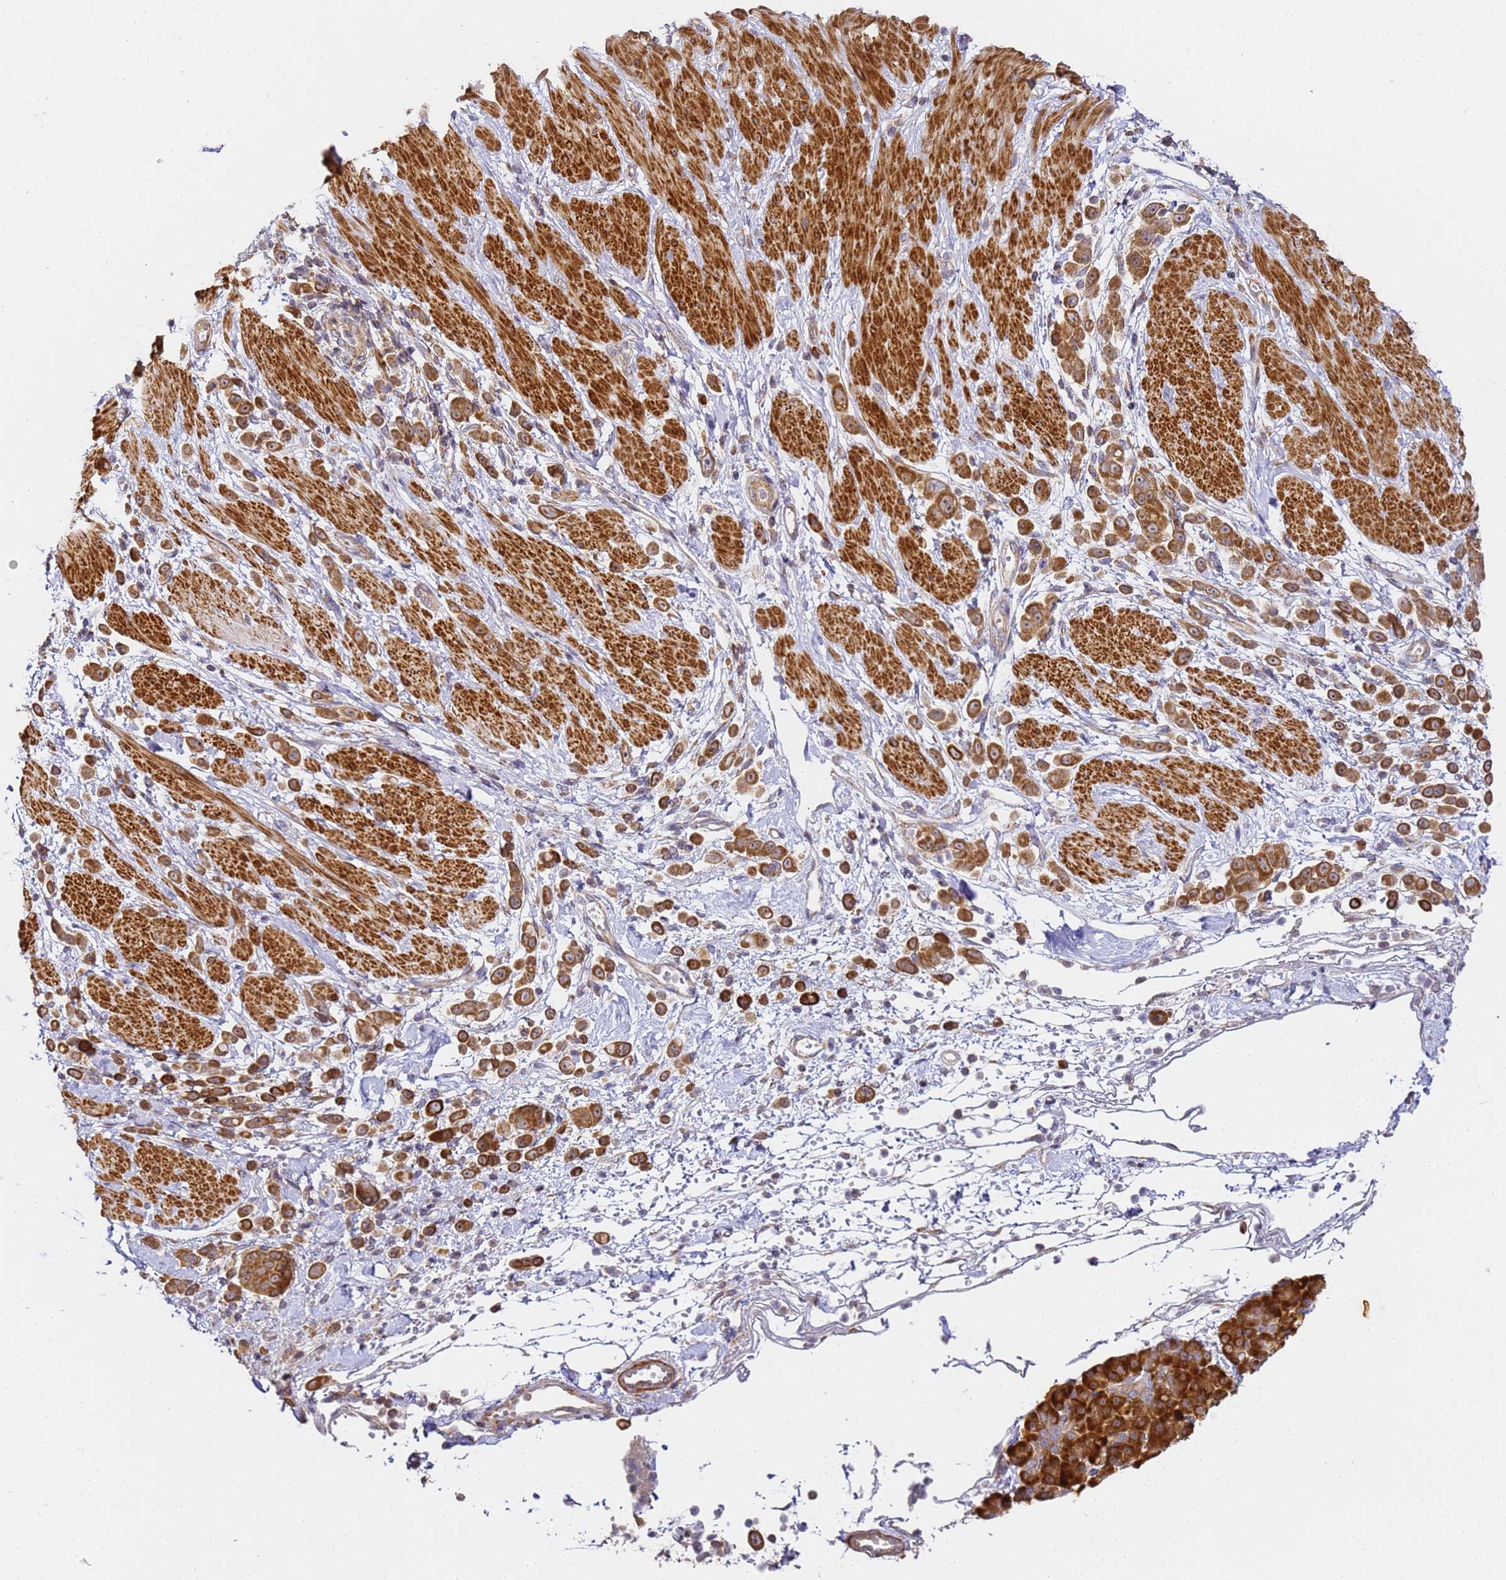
{"staining": {"intensity": "strong", "quantity": ">75%", "location": "cytoplasmic/membranous"}, "tissue": "pancreatic cancer", "cell_type": "Tumor cells", "image_type": "cancer", "snomed": [{"axis": "morphology", "description": "Normal tissue, NOS"}, {"axis": "morphology", "description": "Adenocarcinoma, NOS"}, {"axis": "topography", "description": "Pancreas"}], "caption": "A brown stain labels strong cytoplasmic/membranous positivity of a protein in human pancreatic cancer (adenocarcinoma) tumor cells. (Stains: DAB in brown, nuclei in blue, Microscopy: brightfield microscopy at high magnification).", "gene": "RPL13A", "patient": {"sex": "female", "age": 64}}